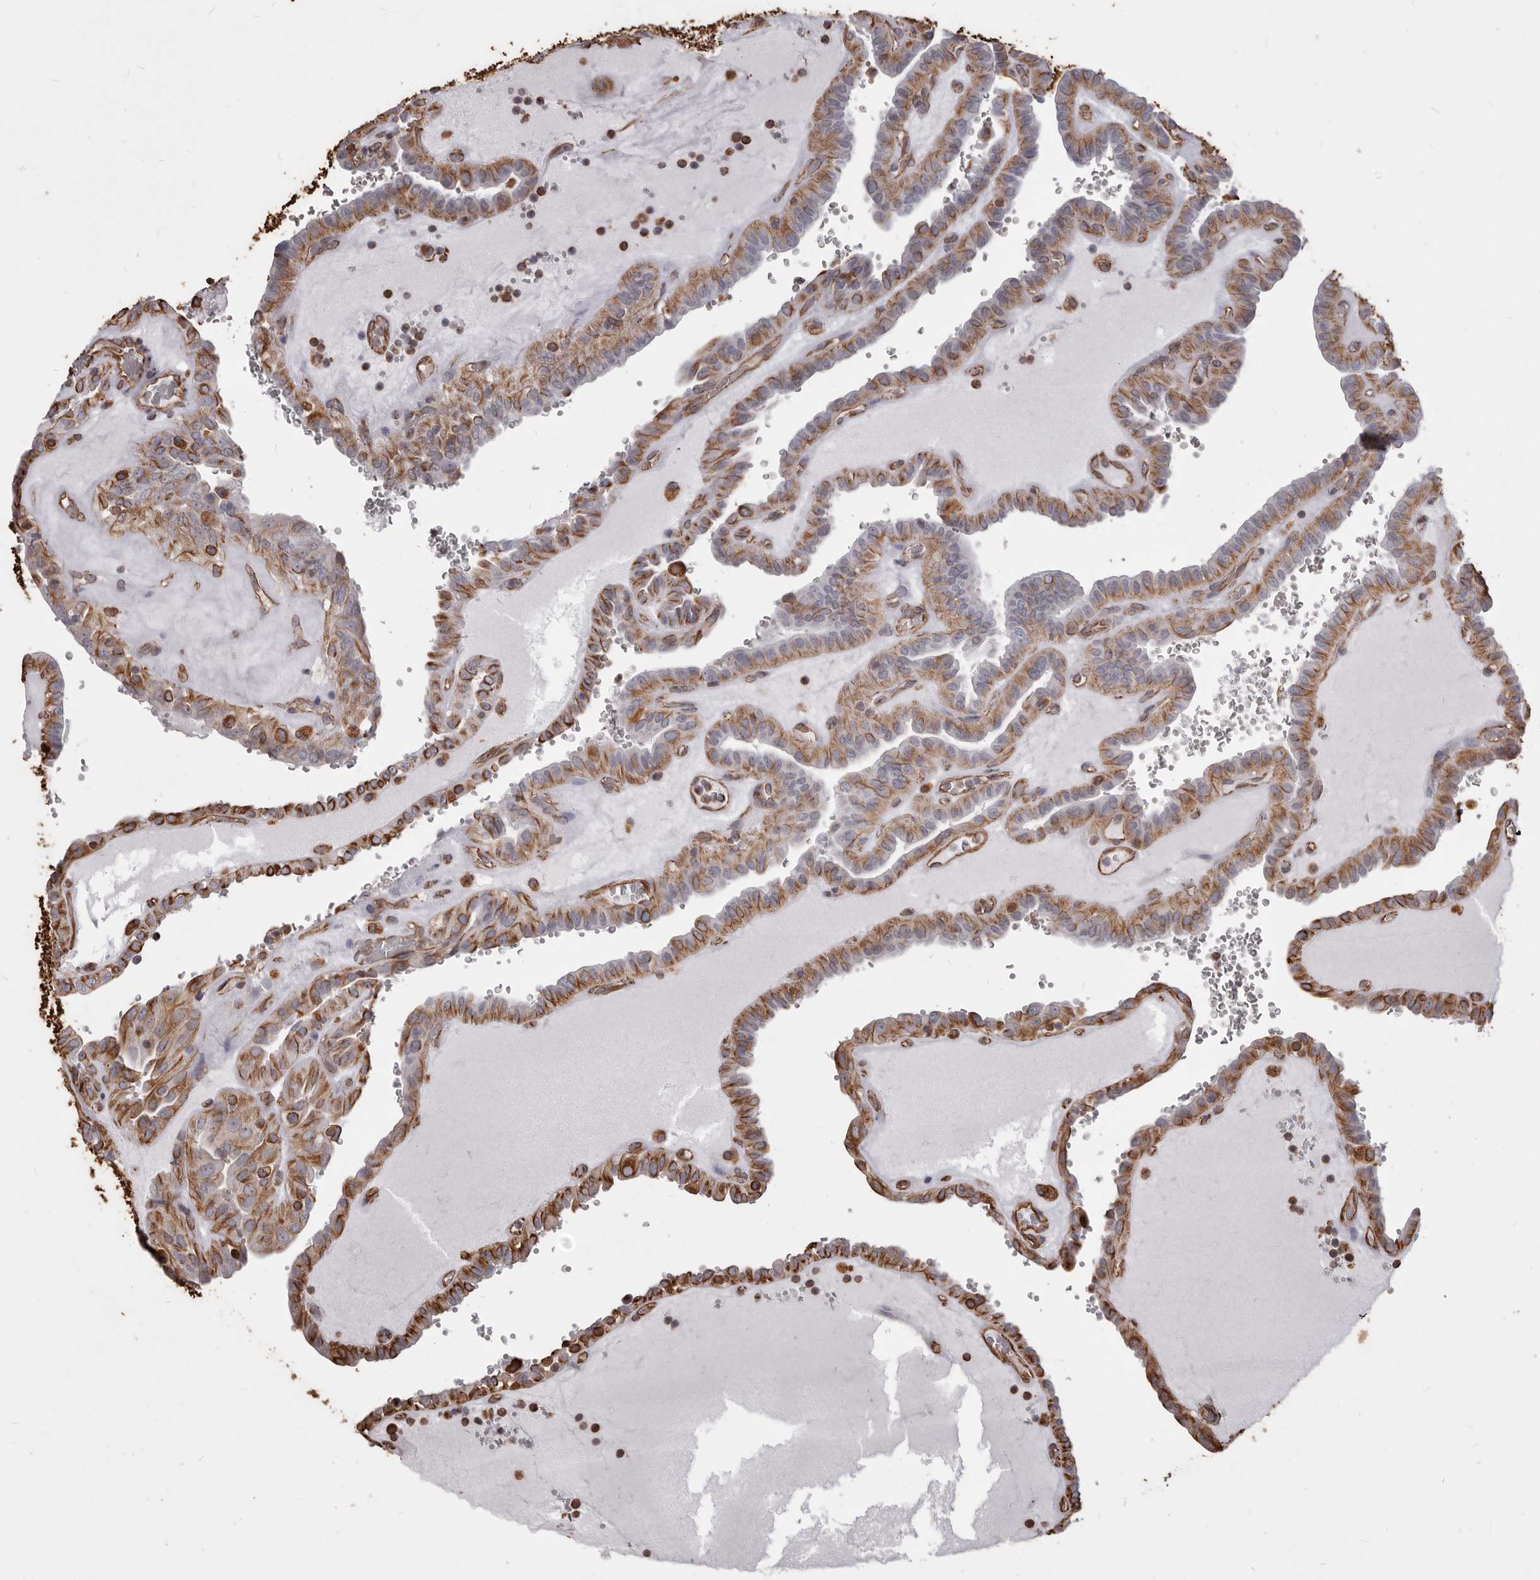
{"staining": {"intensity": "moderate", "quantity": ">75%", "location": "cytoplasmic/membranous"}, "tissue": "thyroid cancer", "cell_type": "Tumor cells", "image_type": "cancer", "snomed": [{"axis": "morphology", "description": "Papillary adenocarcinoma, NOS"}, {"axis": "topography", "description": "Thyroid gland"}], "caption": "Immunohistochemistry (IHC) of human papillary adenocarcinoma (thyroid) reveals medium levels of moderate cytoplasmic/membranous staining in about >75% of tumor cells.", "gene": "MTURN", "patient": {"sex": "male", "age": 77}}